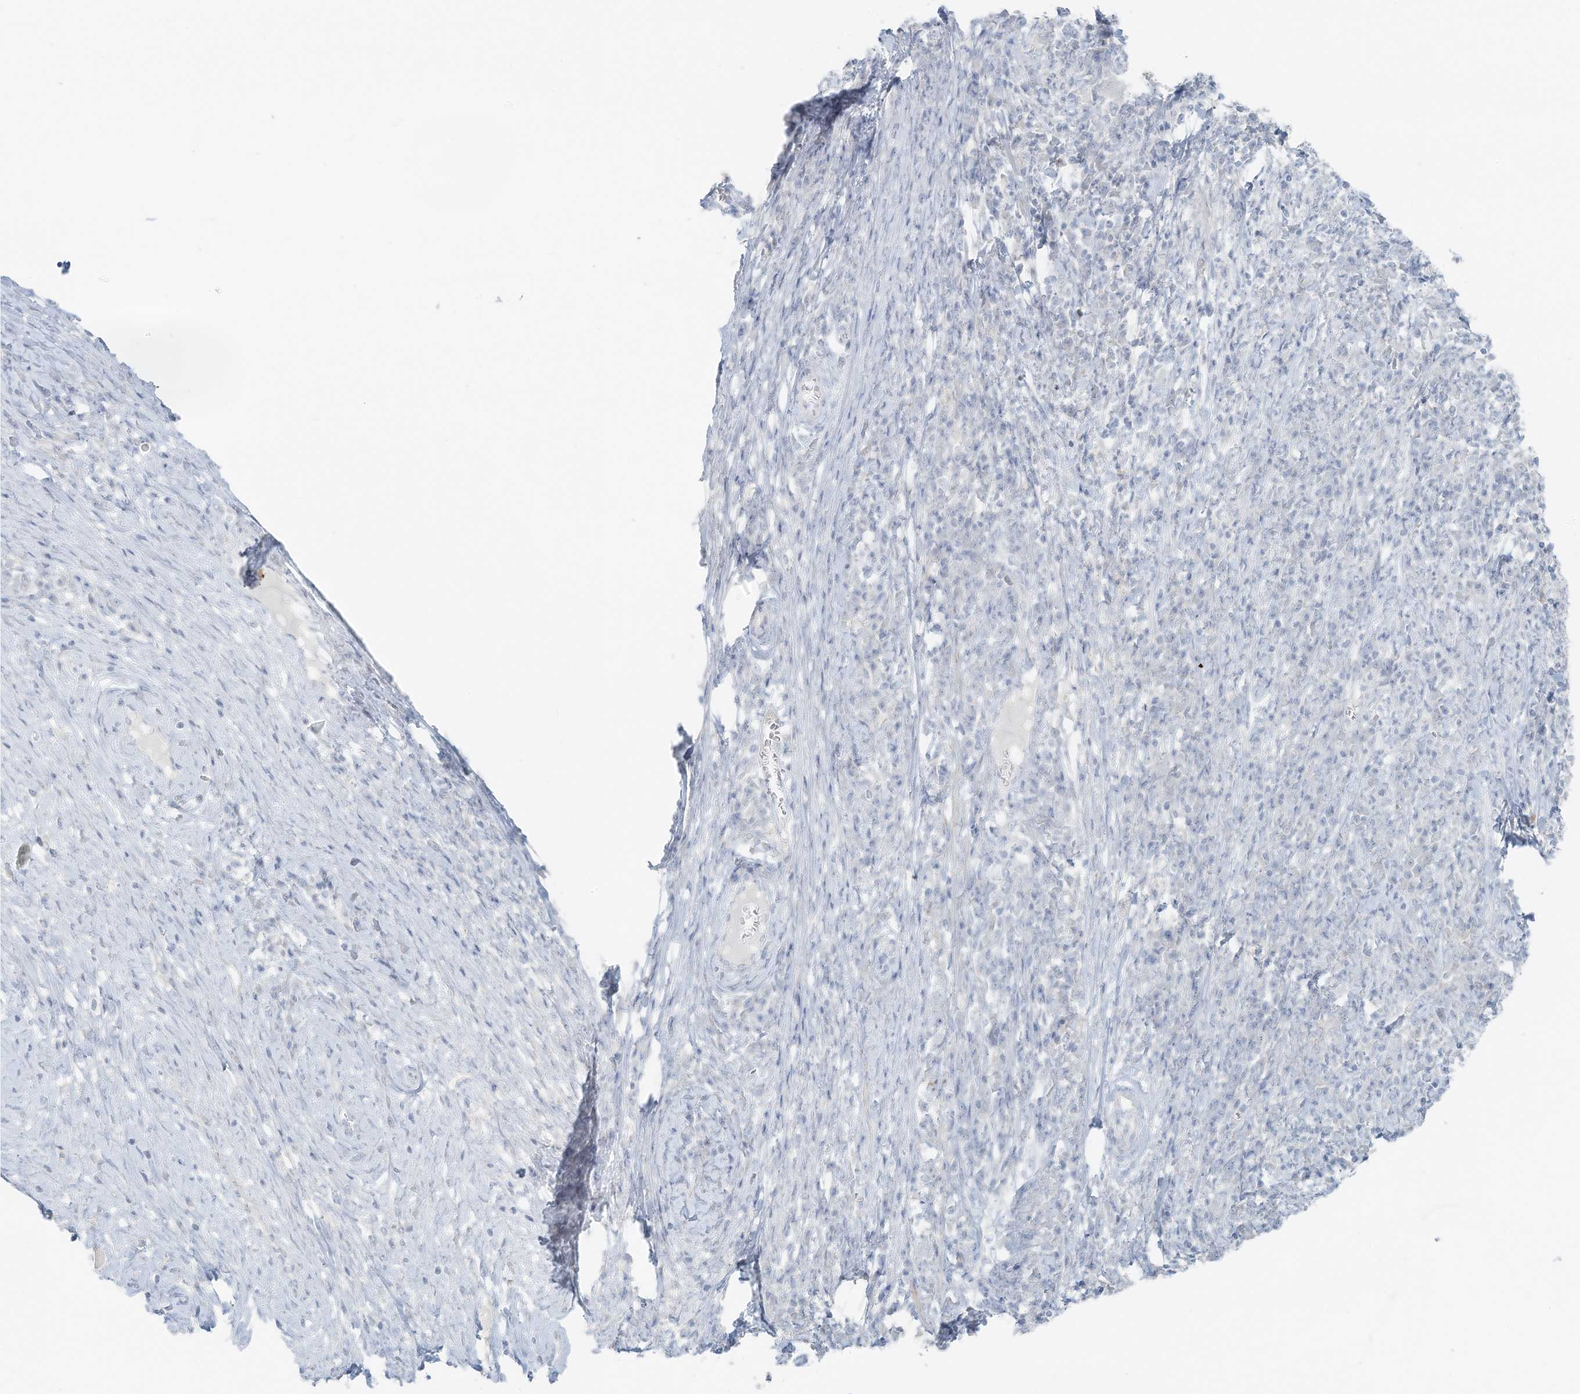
{"staining": {"intensity": "negative", "quantity": "none", "location": "none"}, "tissue": "cervical cancer", "cell_type": "Tumor cells", "image_type": "cancer", "snomed": [{"axis": "morphology", "description": "Squamous cell carcinoma, NOS"}, {"axis": "topography", "description": "Cervix"}], "caption": "IHC image of squamous cell carcinoma (cervical) stained for a protein (brown), which reveals no positivity in tumor cells.", "gene": "SLC25A43", "patient": {"sex": "female", "age": 46}}